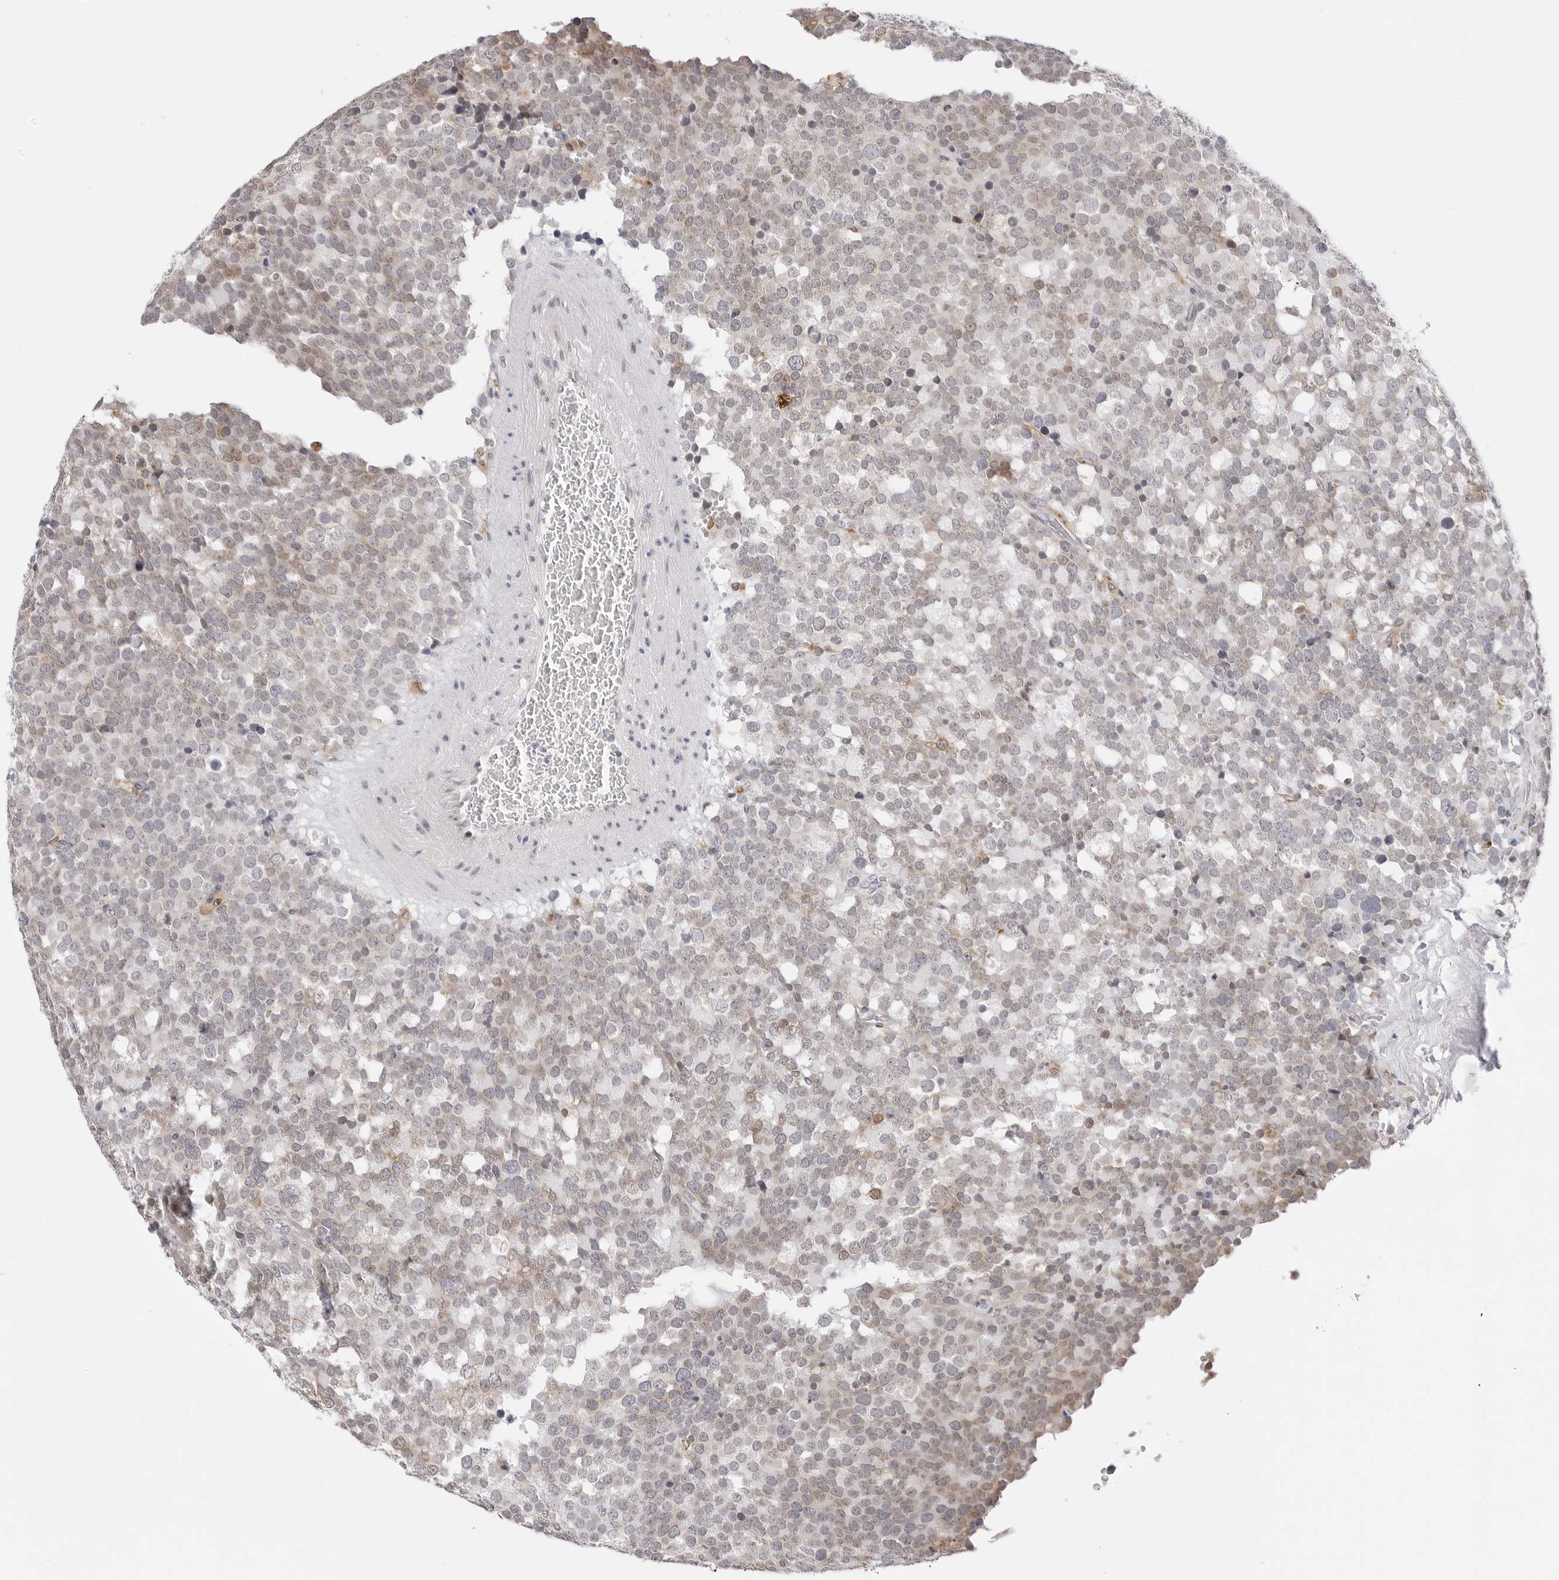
{"staining": {"intensity": "weak", "quantity": "<25%", "location": "cytoplasmic/membranous"}, "tissue": "testis cancer", "cell_type": "Tumor cells", "image_type": "cancer", "snomed": [{"axis": "morphology", "description": "Seminoma, NOS"}, {"axis": "topography", "description": "Testis"}], "caption": "IHC image of neoplastic tissue: human testis cancer stained with DAB displays no significant protein staining in tumor cells.", "gene": "RPN1", "patient": {"sex": "male", "age": 71}}